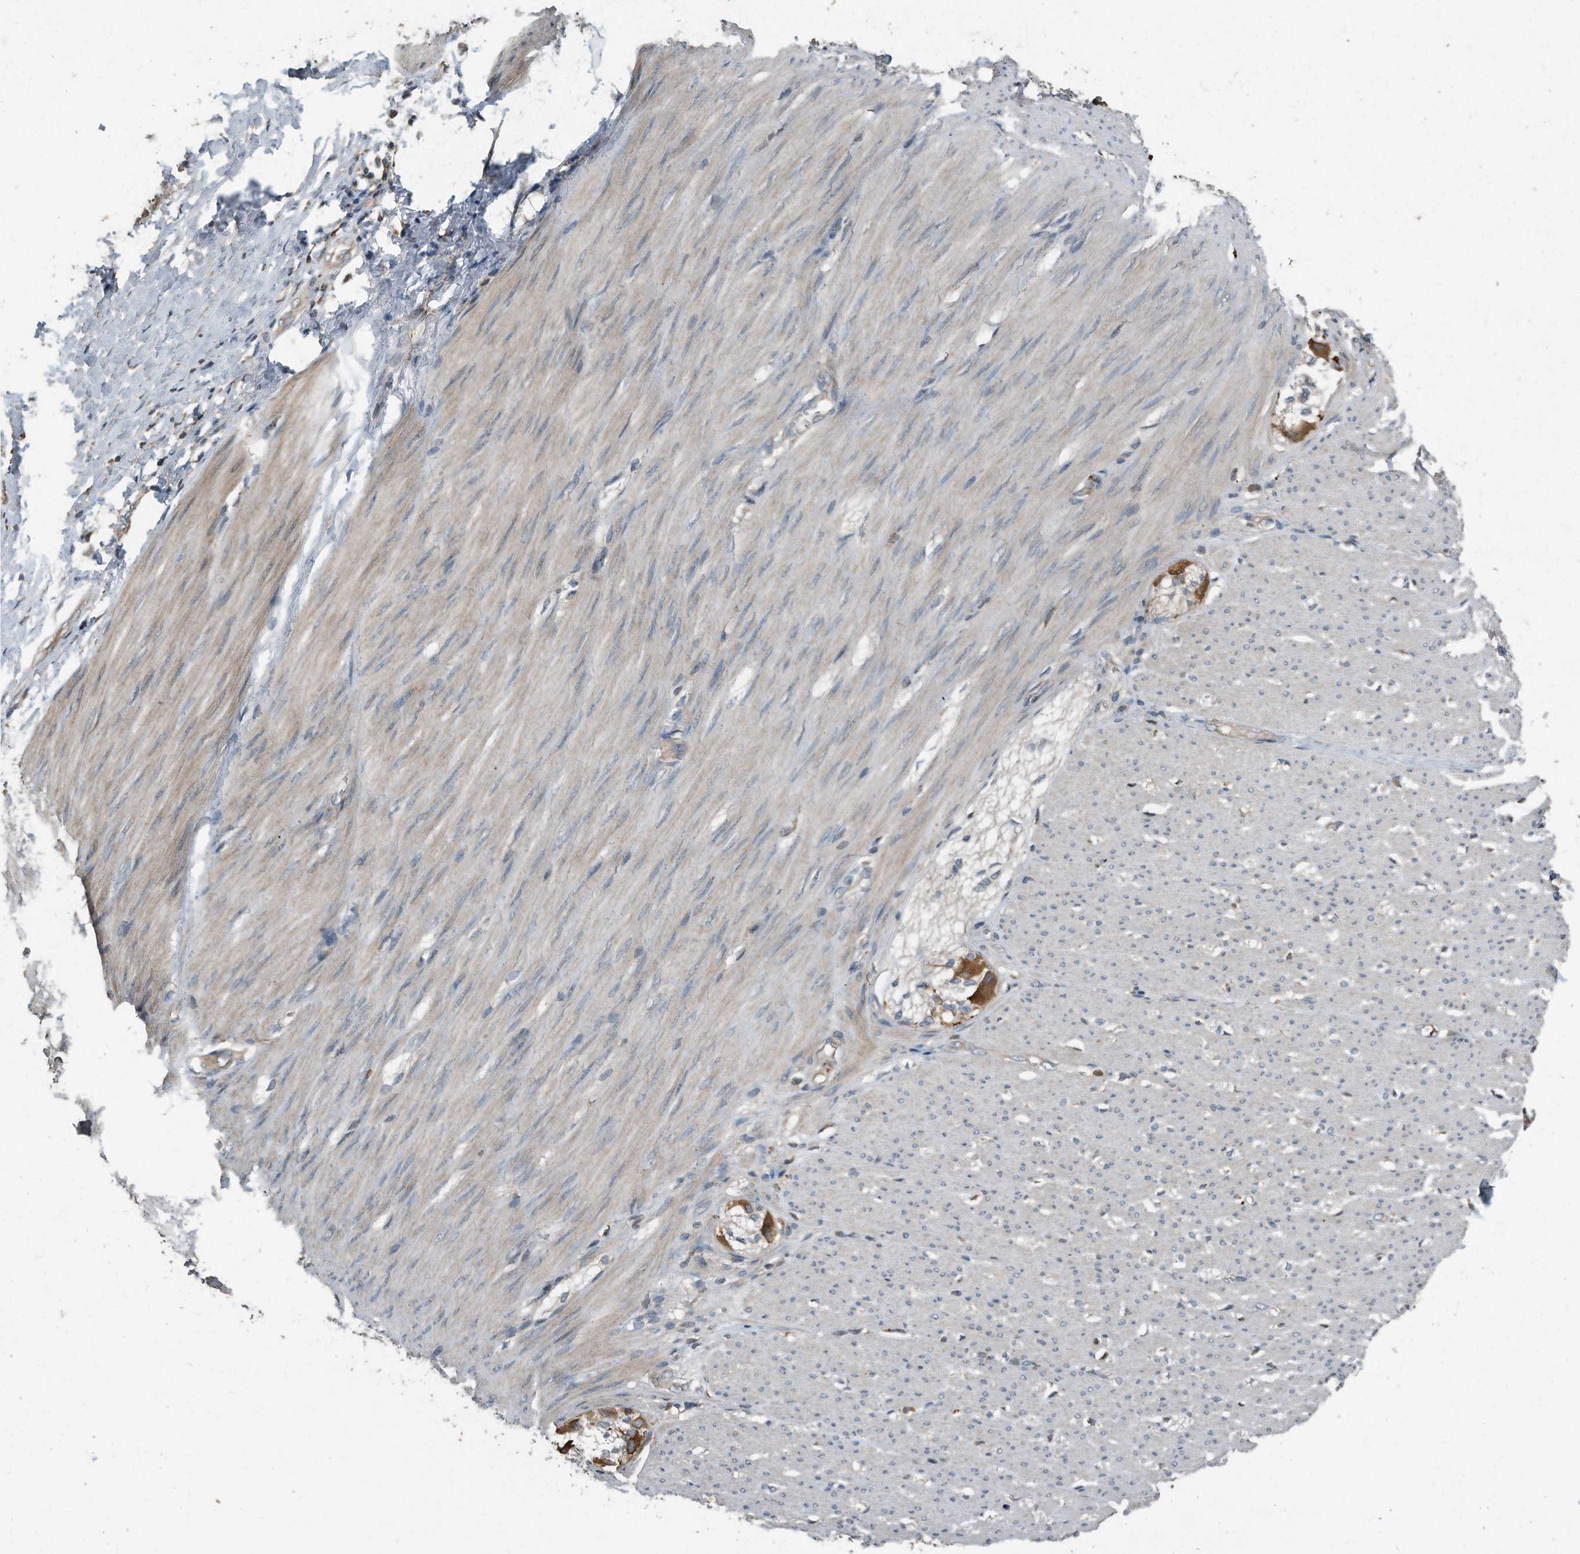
{"staining": {"intensity": "weak", "quantity": "25%-75%", "location": "cytoplasmic/membranous"}, "tissue": "smooth muscle", "cell_type": "Smooth muscle cells", "image_type": "normal", "snomed": [{"axis": "morphology", "description": "Normal tissue, NOS"}, {"axis": "morphology", "description": "Adenocarcinoma, NOS"}, {"axis": "topography", "description": "Colon"}, {"axis": "topography", "description": "Peripheral nerve tissue"}], "caption": "Immunohistochemistry (IHC) image of benign smooth muscle: smooth muscle stained using immunohistochemistry displays low levels of weak protein expression localized specifically in the cytoplasmic/membranous of smooth muscle cells, appearing as a cytoplasmic/membranous brown color.", "gene": "C9", "patient": {"sex": "male", "age": 14}}